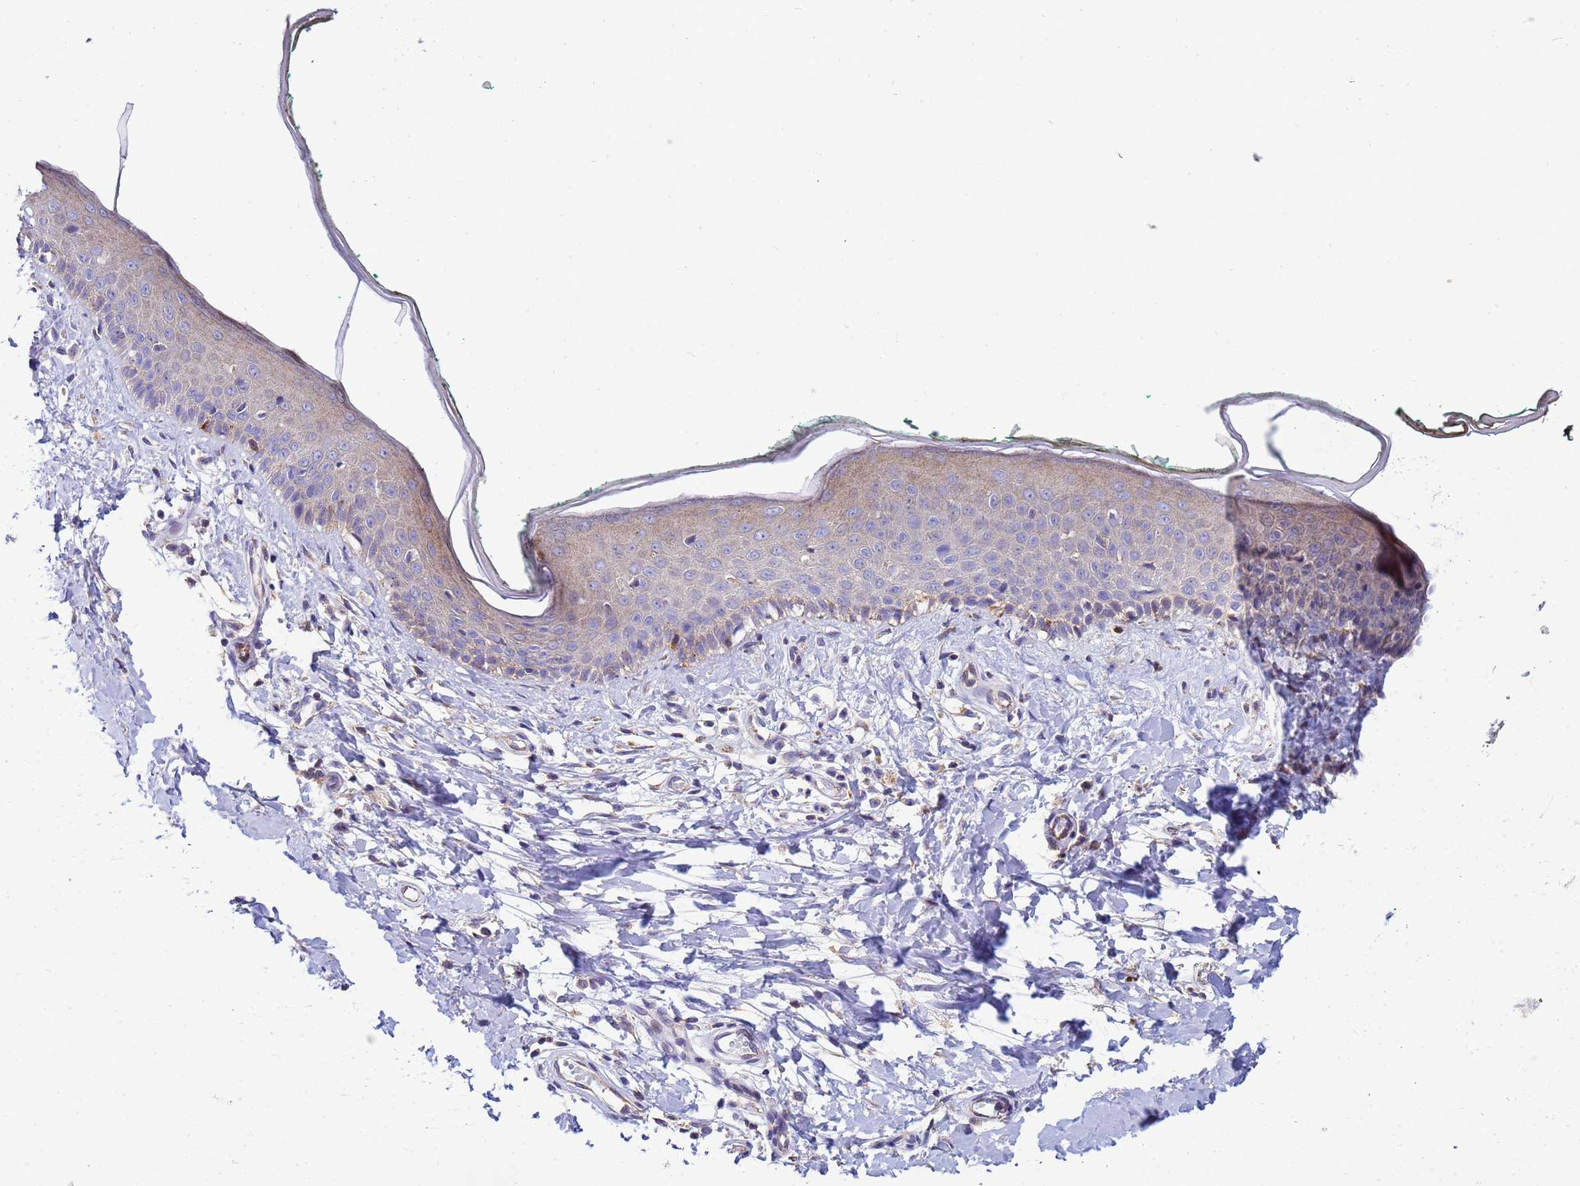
{"staining": {"intensity": "weak", "quantity": ">75%", "location": "cytoplasmic/membranous"}, "tissue": "skin", "cell_type": "Fibroblasts", "image_type": "normal", "snomed": [{"axis": "morphology", "description": "Normal tissue, NOS"}, {"axis": "morphology", "description": "Malignant melanoma, NOS"}, {"axis": "topography", "description": "Skin"}], "caption": "Brown immunohistochemical staining in benign human skin shows weak cytoplasmic/membranous positivity in approximately >75% of fibroblasts. (brown staining indicates protein expression, while blue staining denotes nuclei).", "gene": "CDC34", "patient": {"sex": "male", "age": 62}}